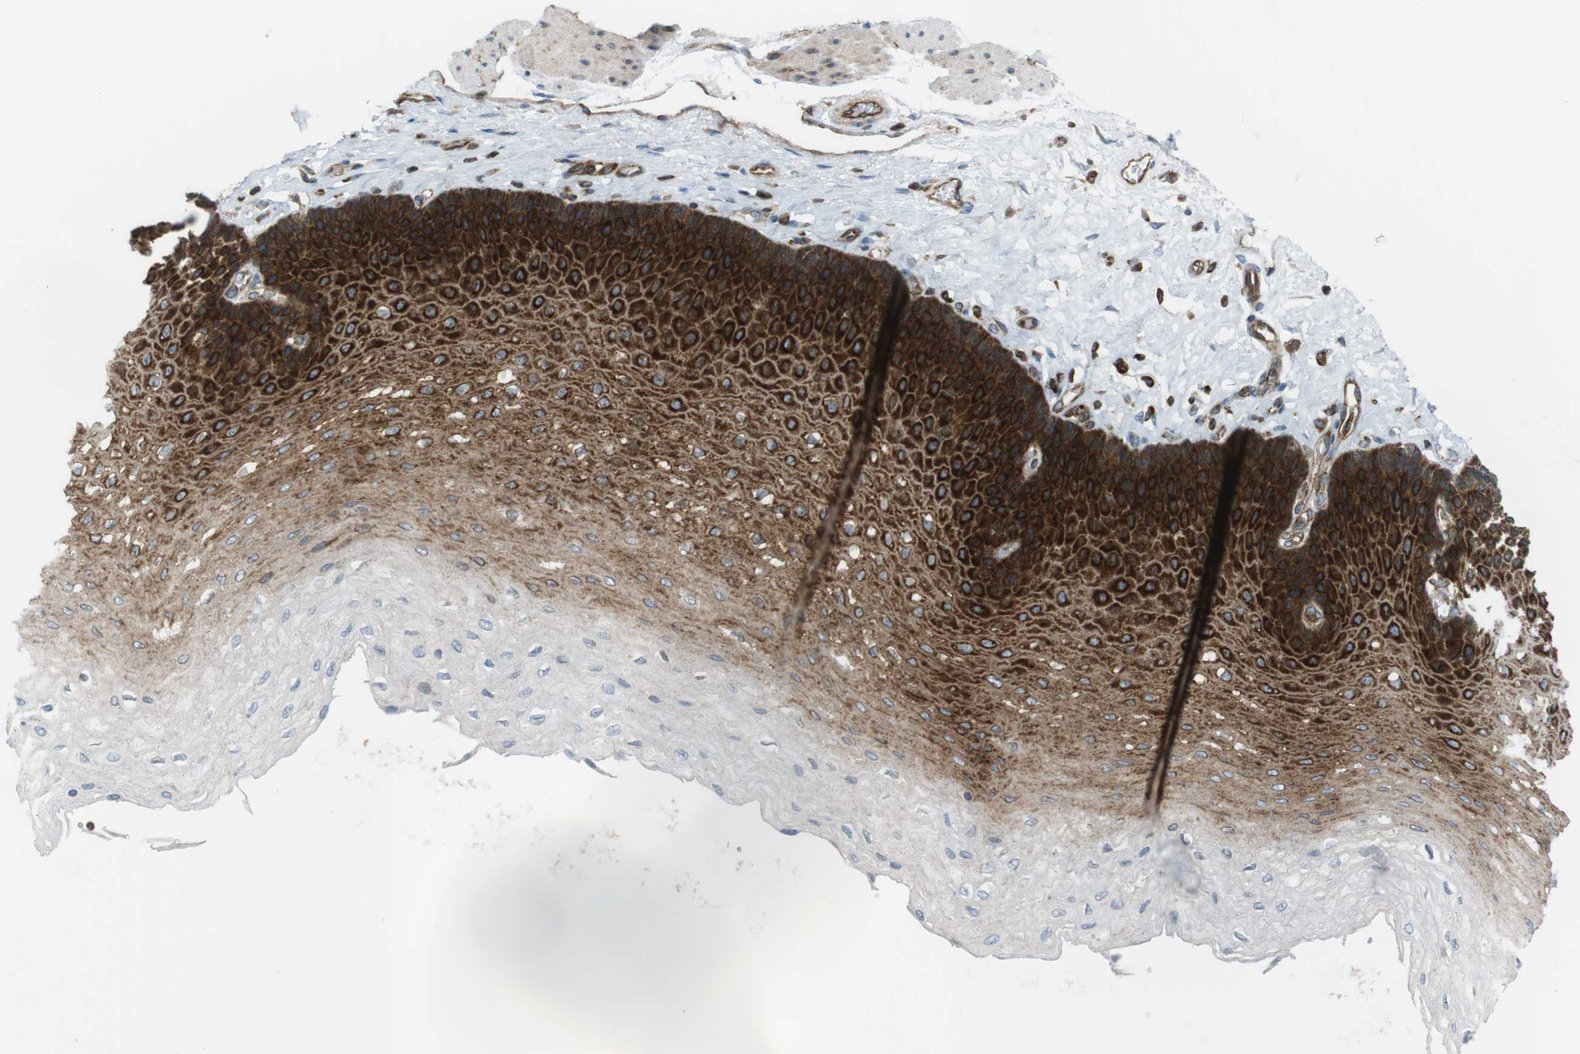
{"staining": {"intensity": "strong", "quantity": ">75%", "location": "cytoplasmic/membranous"}, "tissue": "esophagus", "cell_type": "Squamous epithelial cells", "image_type": "normal", "snomed": [{"axis": "morphology", "description": "Normal tissue, NOS"}, {"axis": "topography", "description": "Esophagus"}], "caption": "Immunohistochemical staining of benign human esophagus displays high levels of strong cytoplasmic/membranous expression in about >75% of squamous epithelial cells. (IHC, brightfield microscopy, high magnification).", "gene": "FLII", "patient": {"sex": "female", "age": 72}}